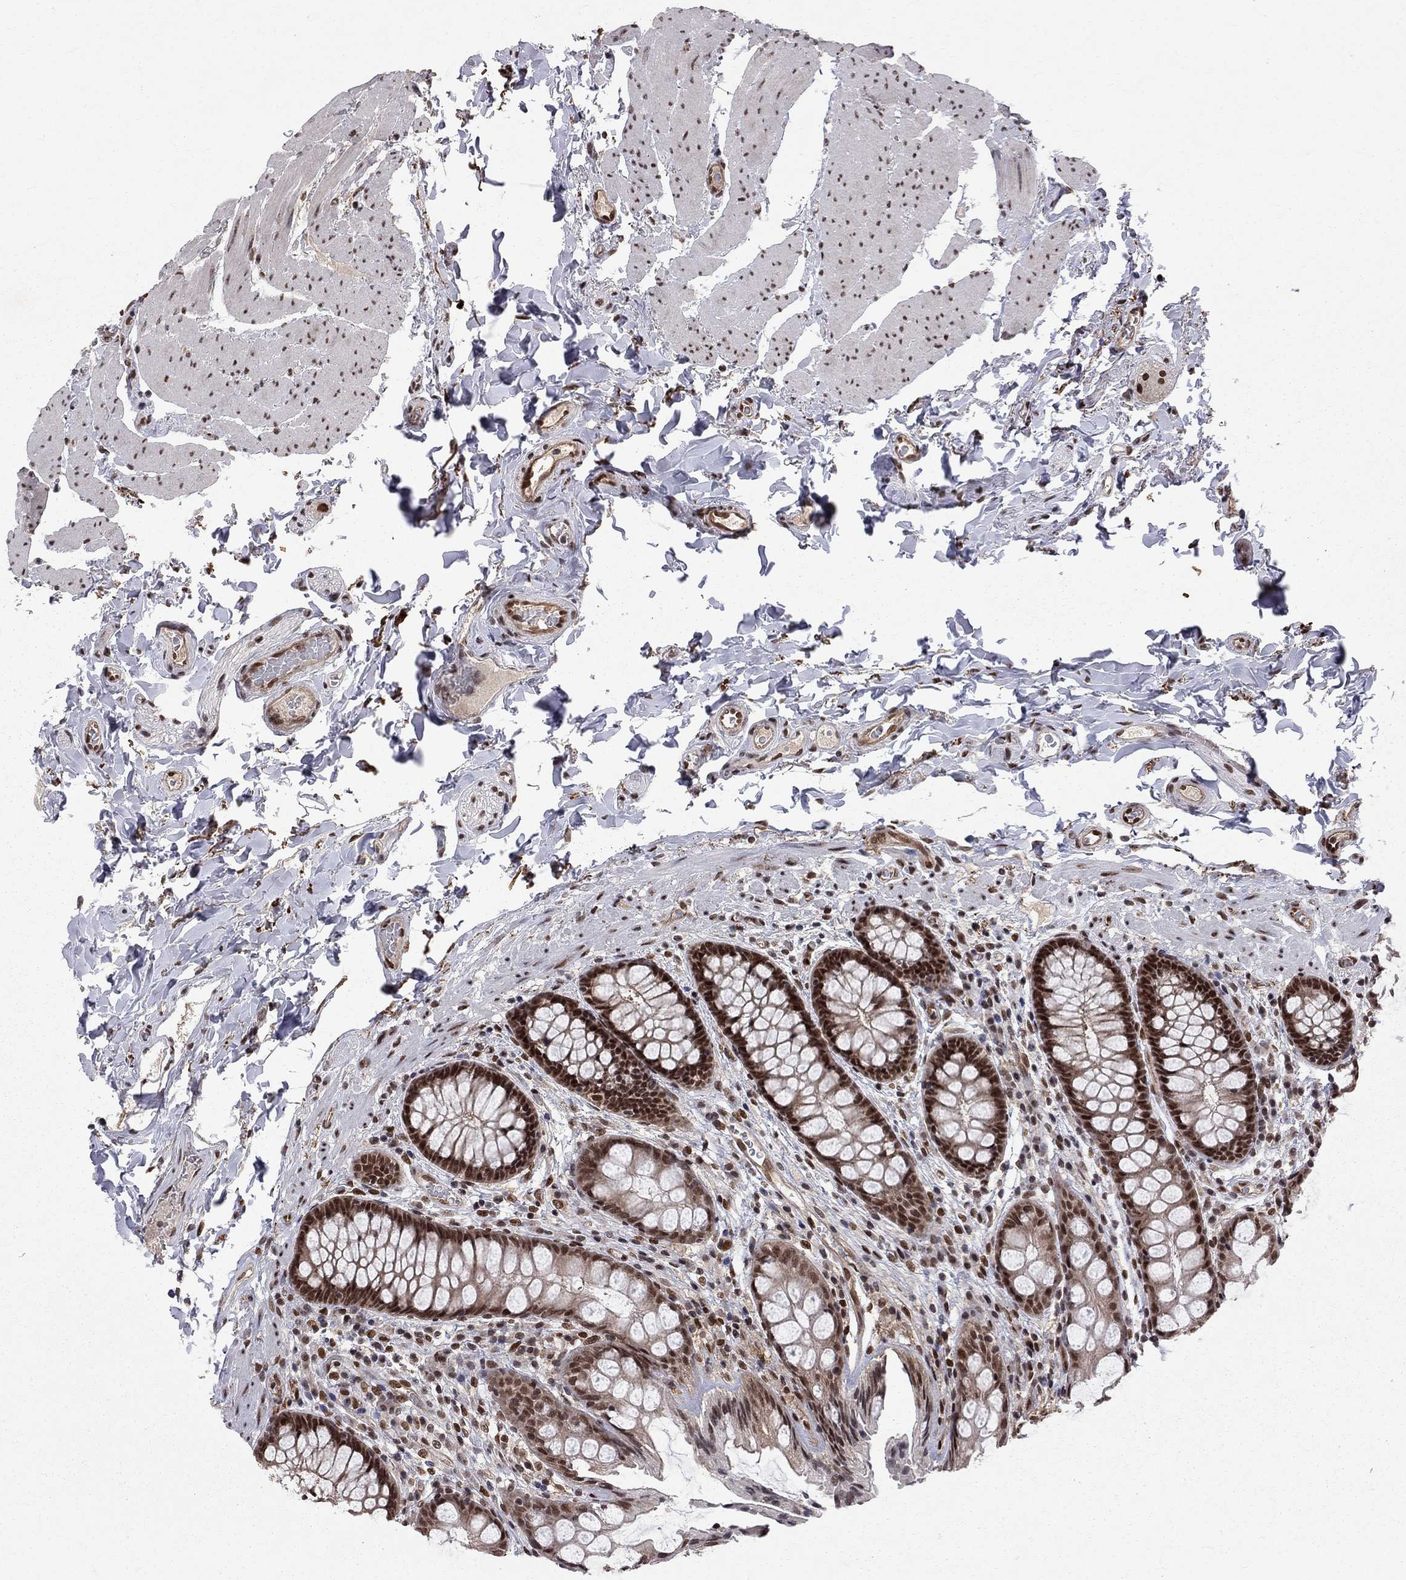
{"staining": {"intensity": "strong", "quantity": "25%-75%", "location": "nuclear"}, "tissue": "colon", "cell_type": "Endothelial cells", "image_type": "normal", "snomed": [{"axis": "morphology", "description": "Normal tissue, NOS"}, {"axis": "topography", "description": "Colon"}], "caption": "Endothelial cells show strong nuclear positivity in about 25%-75% of cells in normal colon.", "gene": "SAP30L", "patient": {"sex": "female", "age": 86}}